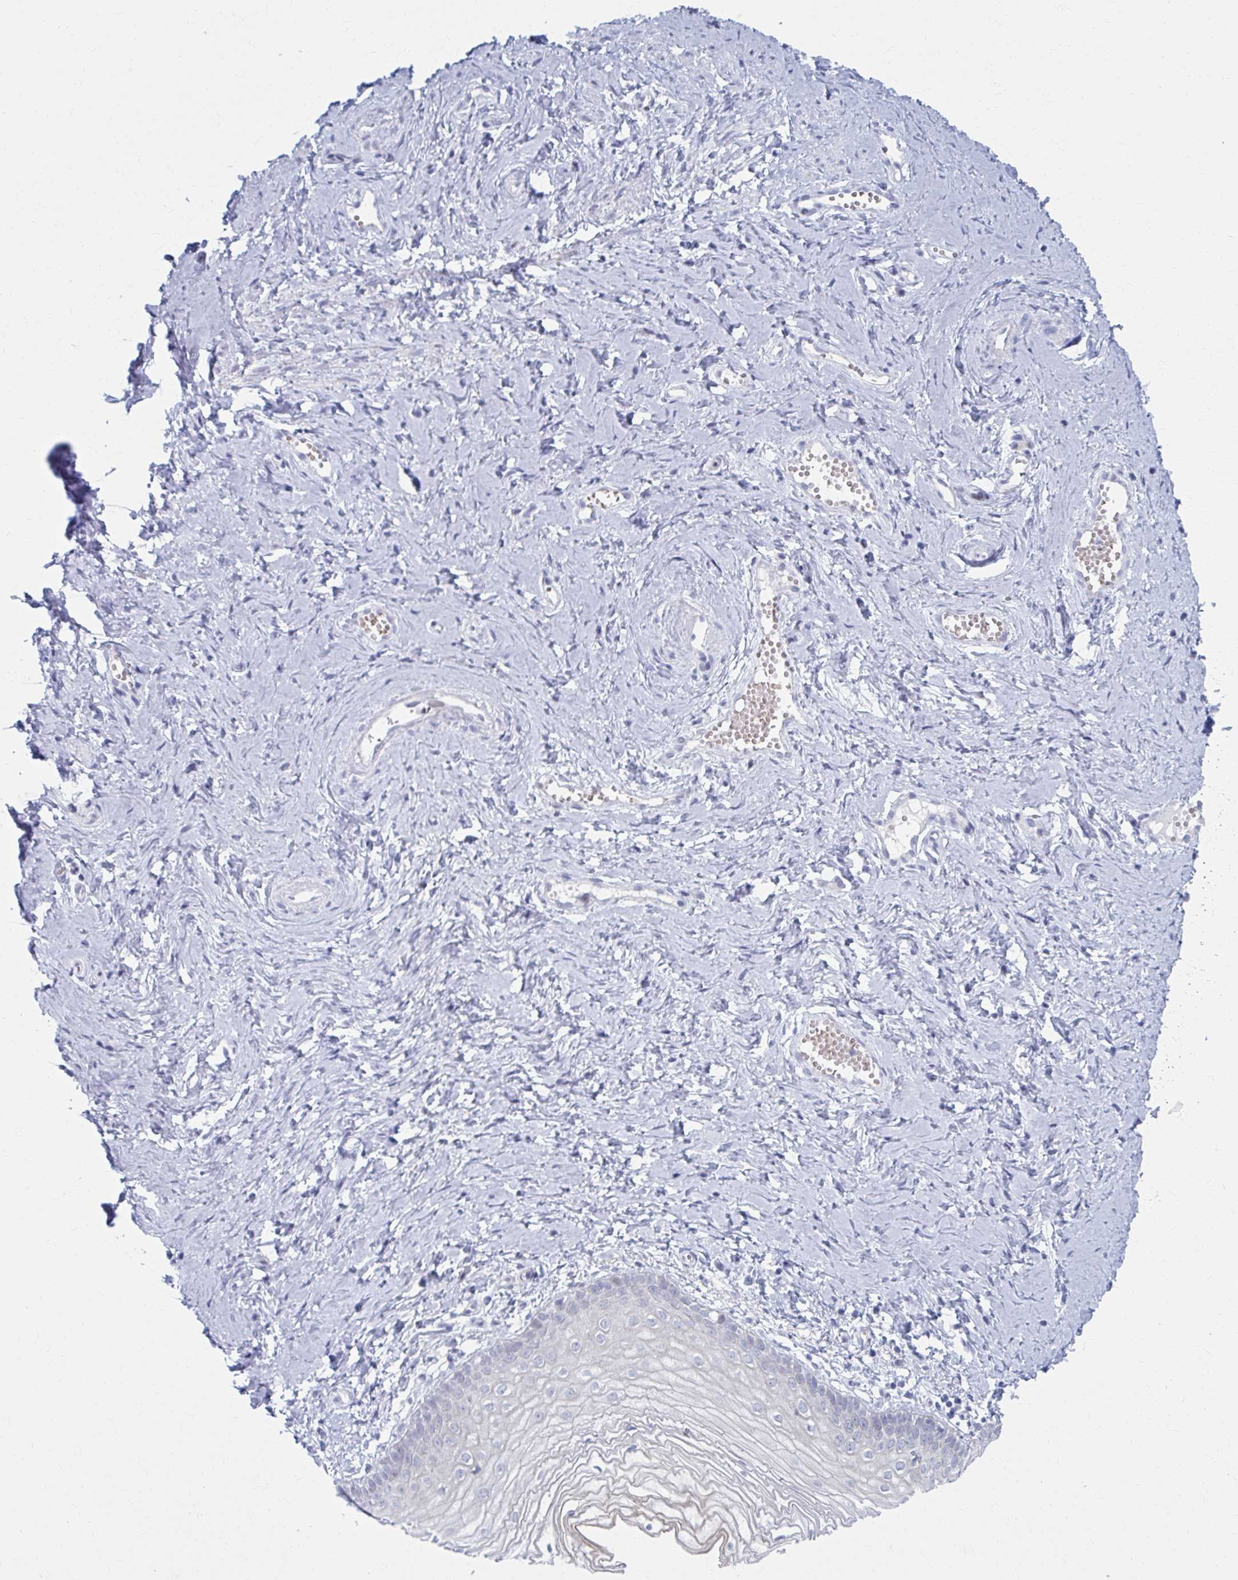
{"staining": {"intensity": "negative", "quantity": "none", "location": "none"}, "tissue": "vagina", "cell_type": "Squamous epithelial cells", "image_type": "normal", "snomed": [{"axis": "morphology", "description": "Normal tissue, NOS"}, {"axis": "topography", "description": "Vagina"}], "caption": "Immunohistochemistry of benign human vagina exhibits no expression in squamous epithelial cells. The staining was performed using DAB (3,3'-diaminobenzidine) to visualize the protein expression in brown, while the nuclei were stained in blue with hematoxylin (Magnification: 20x).", "gene": "ABHD16B", "patient": {"sex": "female", "age": 38}}